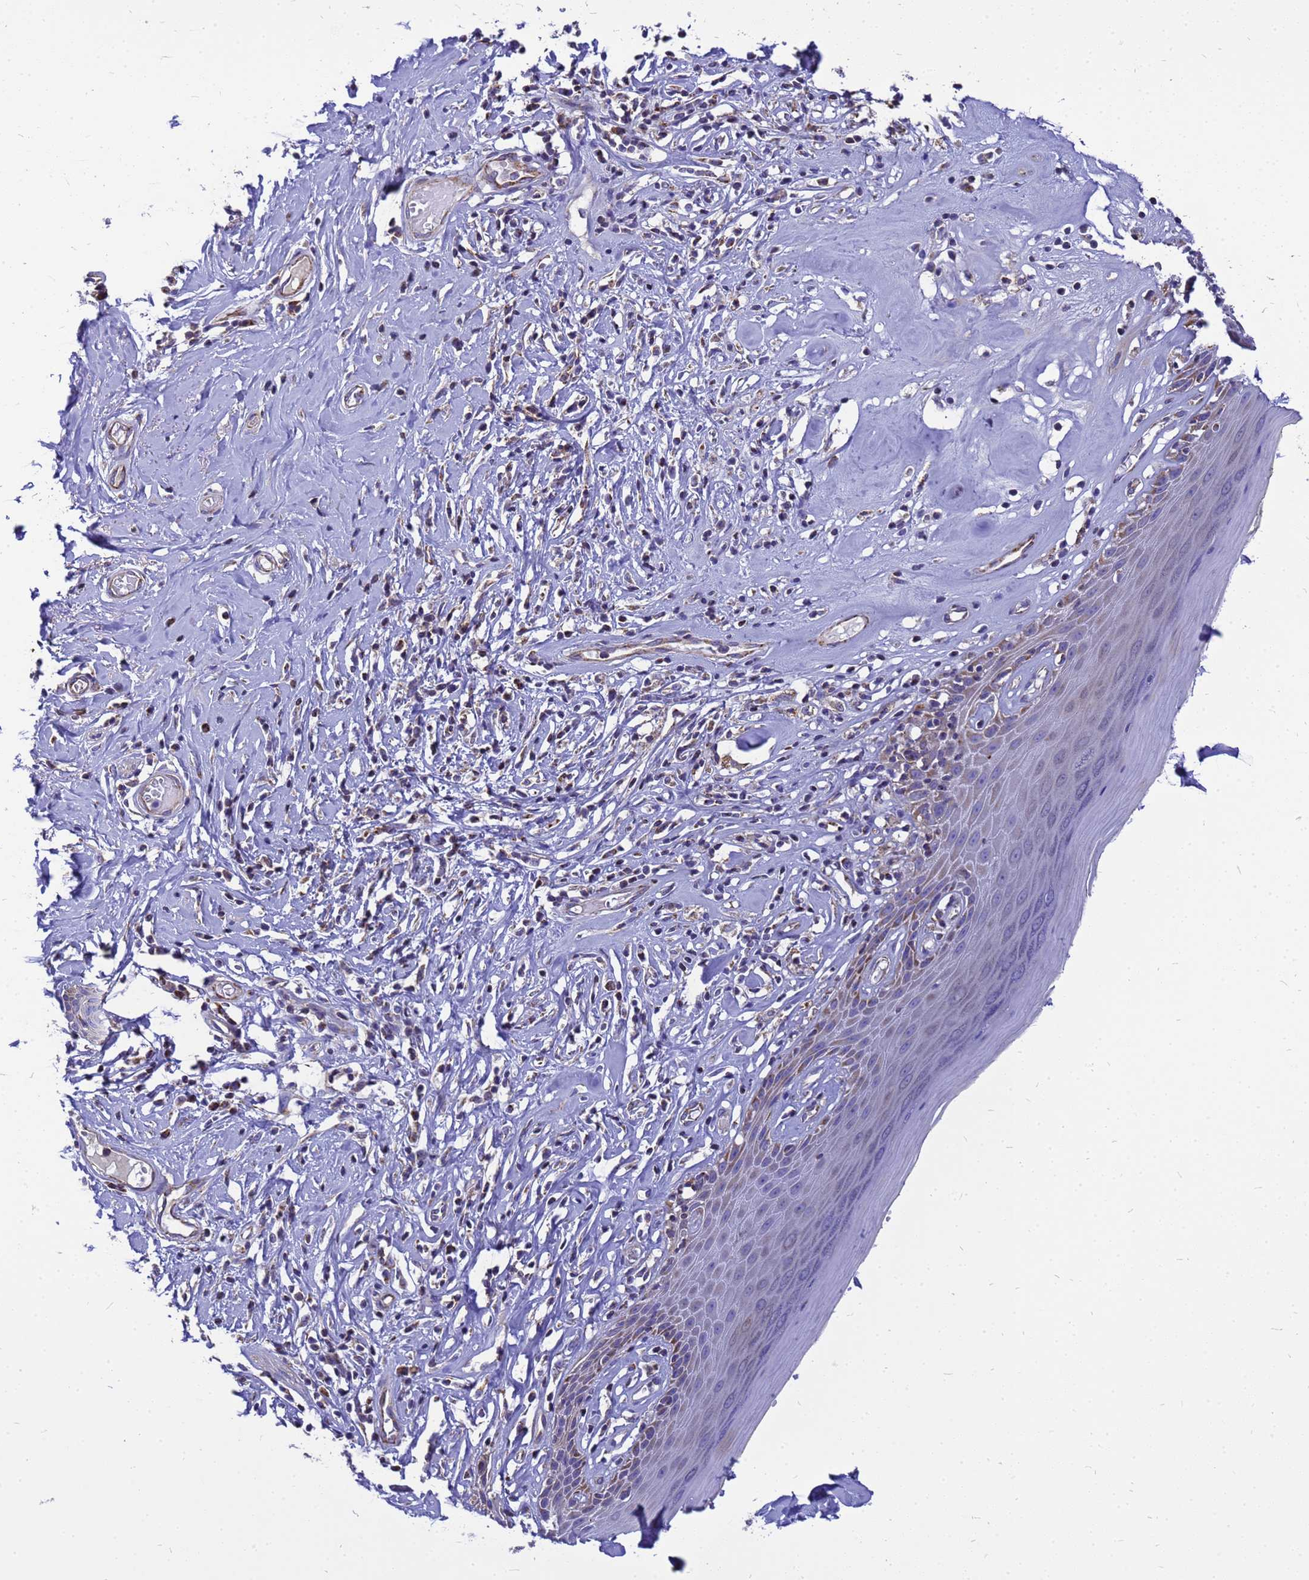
{"staining": {"intensity": "moderate", "quantity": "<25%", "location": "cytoplasmic/membranous"}, "tissue": "skin", "cell_type": "Epidermal cells", "image_type": "normal", "snomed": [{"axis": "morphology", "description": "Normal tissue, NOS"}, {"axis": "morphology", "description": "Inflammation, NOS"}, {"axis": "topography", "description": "Vulva"}], "caption": "Brown immunohistochemical staining in unremarkable human skin displays moderate cytoplasmic/membranous staining in approximately <25% of epidermal cells. Using DAB (brown) and hematoxylin (blue) stains, captured at high magnification using brightfield microscopy.", "gene": "CMC4", "patient": {"sex": "female", "age": 84}}